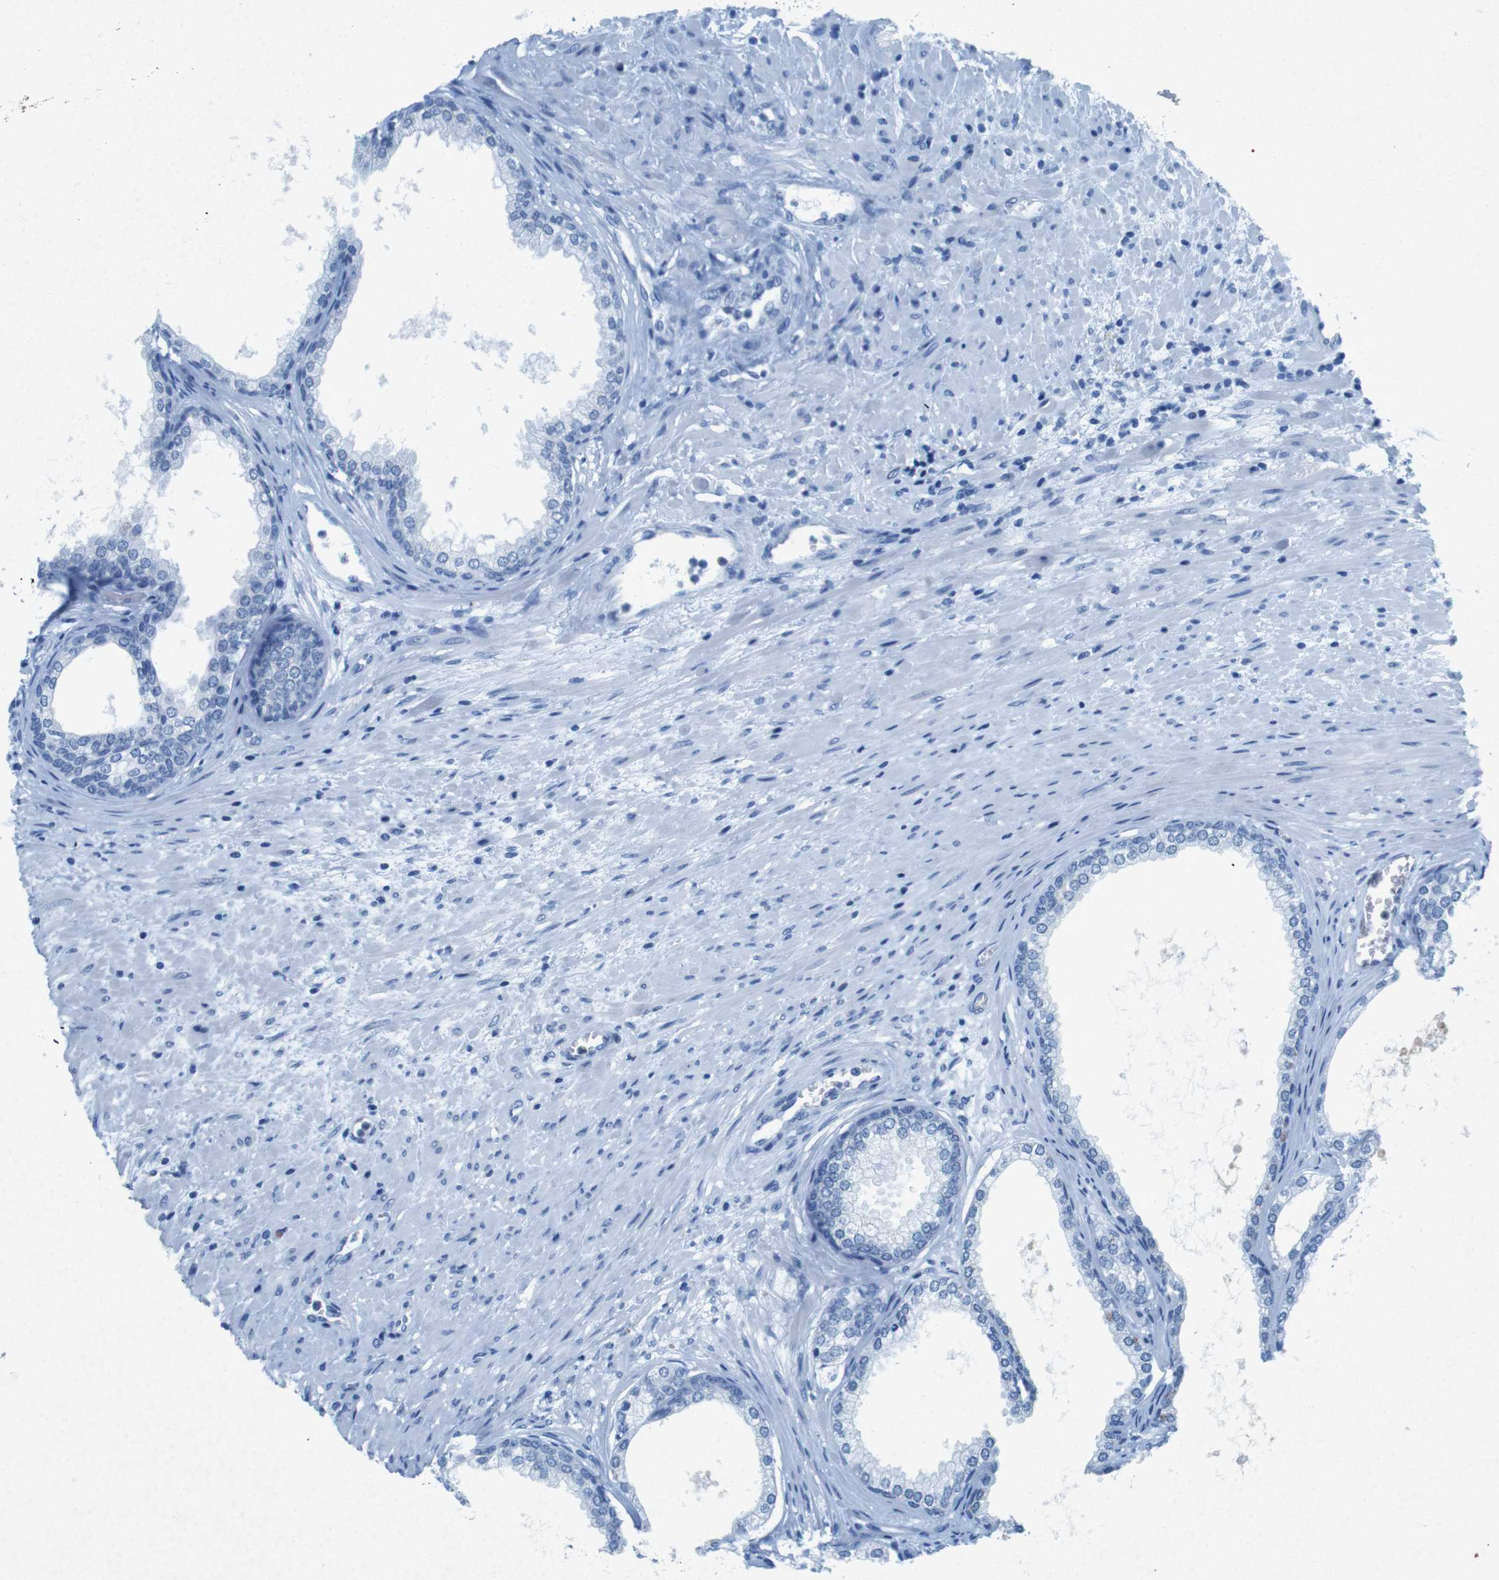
{"staining": {"intensity": "negative", "quantity": "none", "location": "none"}, "tissue": "prostate", "cell_type": "Glandular cells", "image_type": "normal", "snomed": [{"axis": "morphology", "description": "Normal tissue, NOS"}, {"axis": "topography", "description": "Prostate"}], "caption": "Glandular cells are negative for brown protein staining in unremarkable prostate. (DAB immunohistochemistry visualized using brightfield microscopy, high magnification).", "gene": "CTAG1B", "patient": {"sex": "male", "age": 76}}